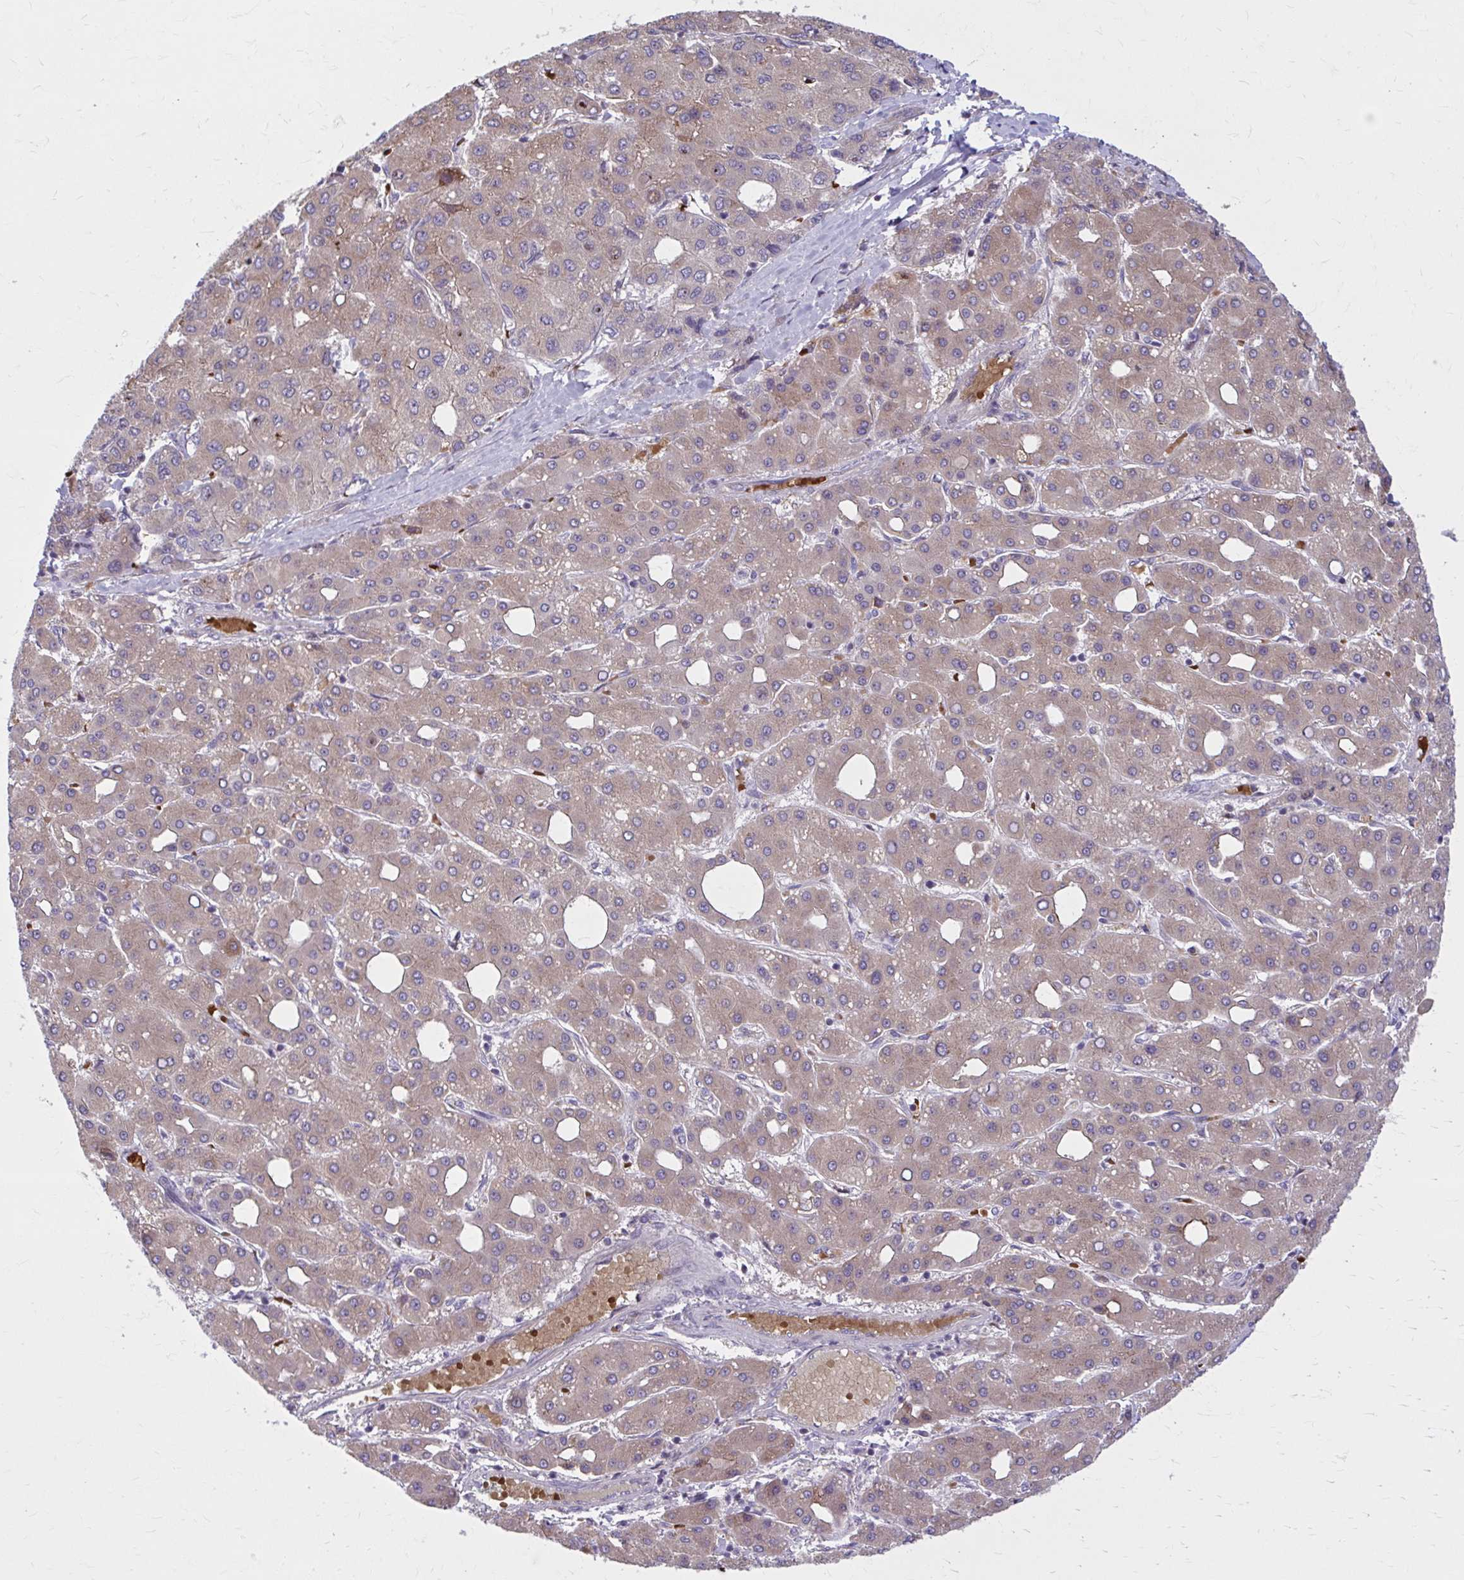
{"staining": {"intensity": "weak", "quantity": ">75%", "location": "cytoplasmic/membranous"}, "tissue": "liver cancer", "cell_type": "Tumor cells", "image_type": "cancer", "snomed": [{"axis": "morphology", "description": "Carcinoma, Hepatocellular, NOS"}, {"axis": "topography", "description": "Liver"}], "caption": "The immunohistochemical stain shows weak cytoplasmic/membranous staining in tumor cells of liver hepatocellular carcinoma tissue.", "gene": "SNF8", "patient": {"sex": "male", "age": 65}}